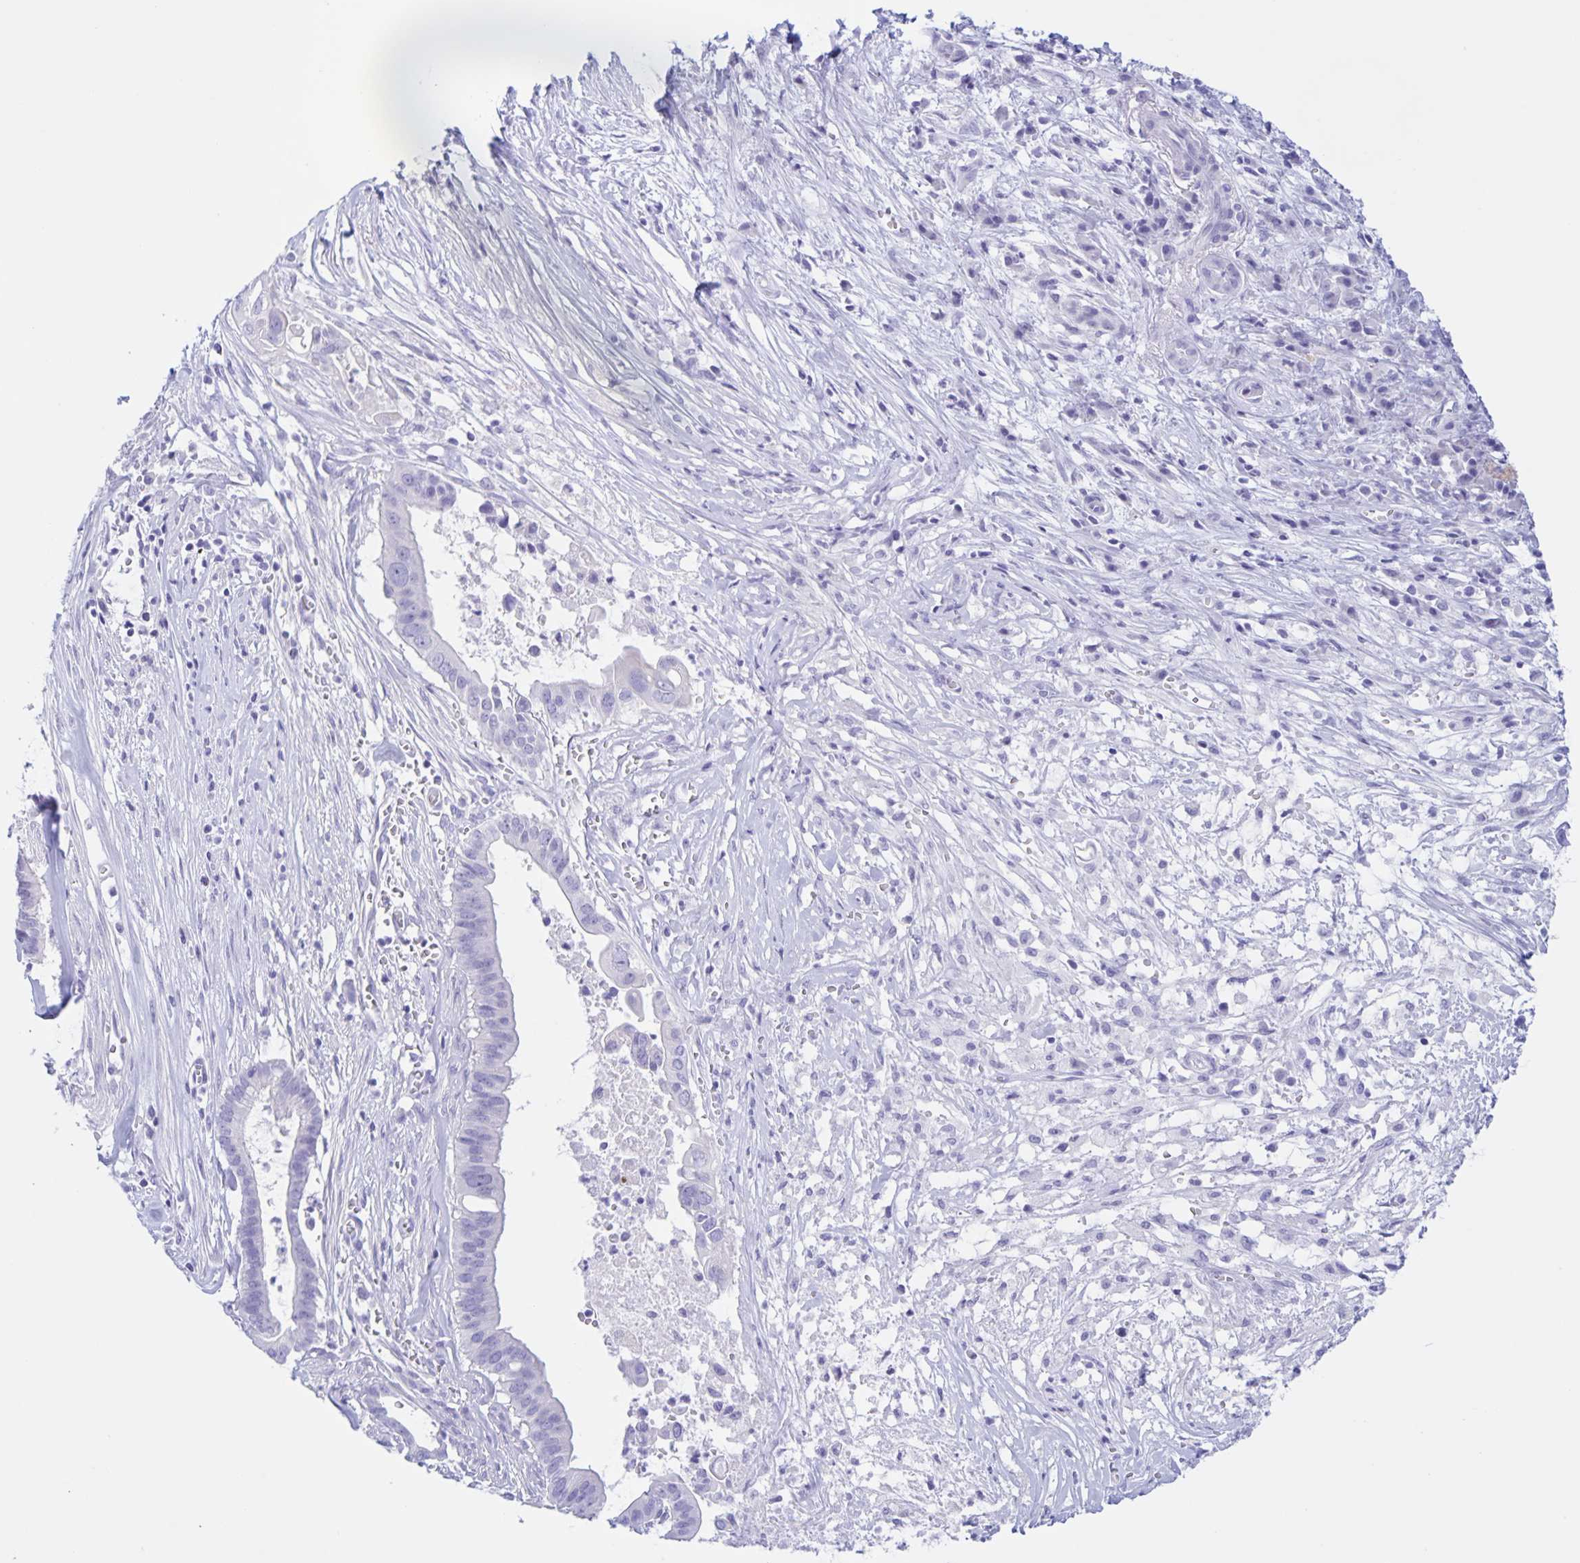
{"staining": {"intensity": "negative", "quantity": "none", "location": "none"}, "tissue": "pancreatic cancer", "cell_type": "Tumor cells", "image_type": "cancer", "snomed": [{"axis": "morphology", "description": "Adenocarcinoma, NOS"}, {"axis": "topography", "description": "Pancreas"}], "caption": "Adenocarcinoma (pancreatic) was stained to show a protein in brown. There is no significant positivity in tumor cells.", "gene": "TGIF2LX", "patient": {"sex": "male", "age": 61}}